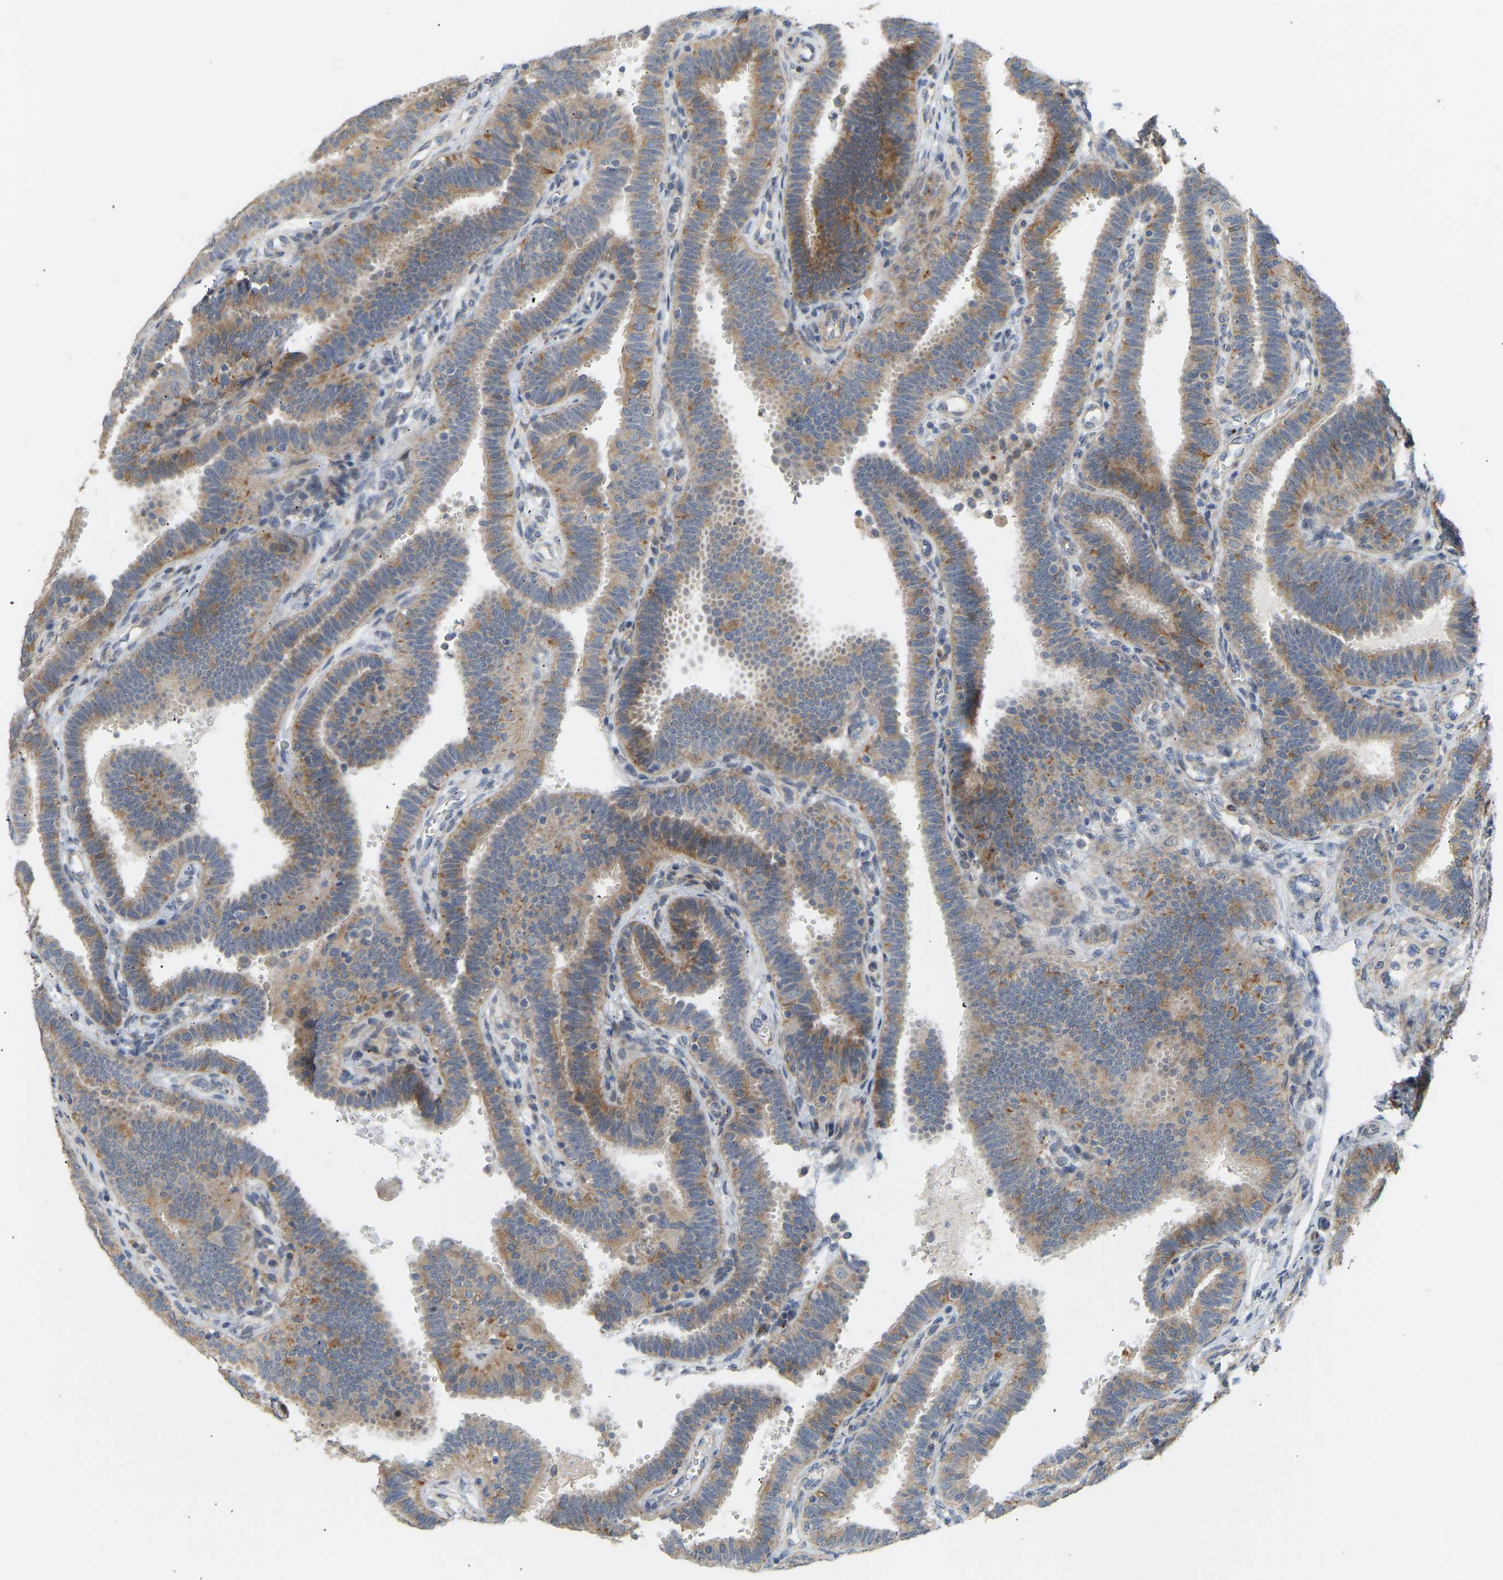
{"staining": {"intensity": "moderate", "quantity": ">75%", "location": "cytoplasmic/membranous"}, "tissue": "fallopian tube", "cell_type": "Glandular cells", "image_type": "normal", "snomed": [{"axis": "morphology", "description": "Normal tissue, NOS"}, {"axis": "topography", "description": "Fallopian tube"}, {"axis": "topography", "description": "Placenta"}], "caption": "Immunohistochemistry (IHC) photomicrograph of normal human fallopian tube stained for a protein (brown), which shows medium levels of moderate cytoplasmic/membranous expression in approximately >75% of glandular cells.", "gene": "HACD2", "patient": {"sex": "female", "age": 34}}